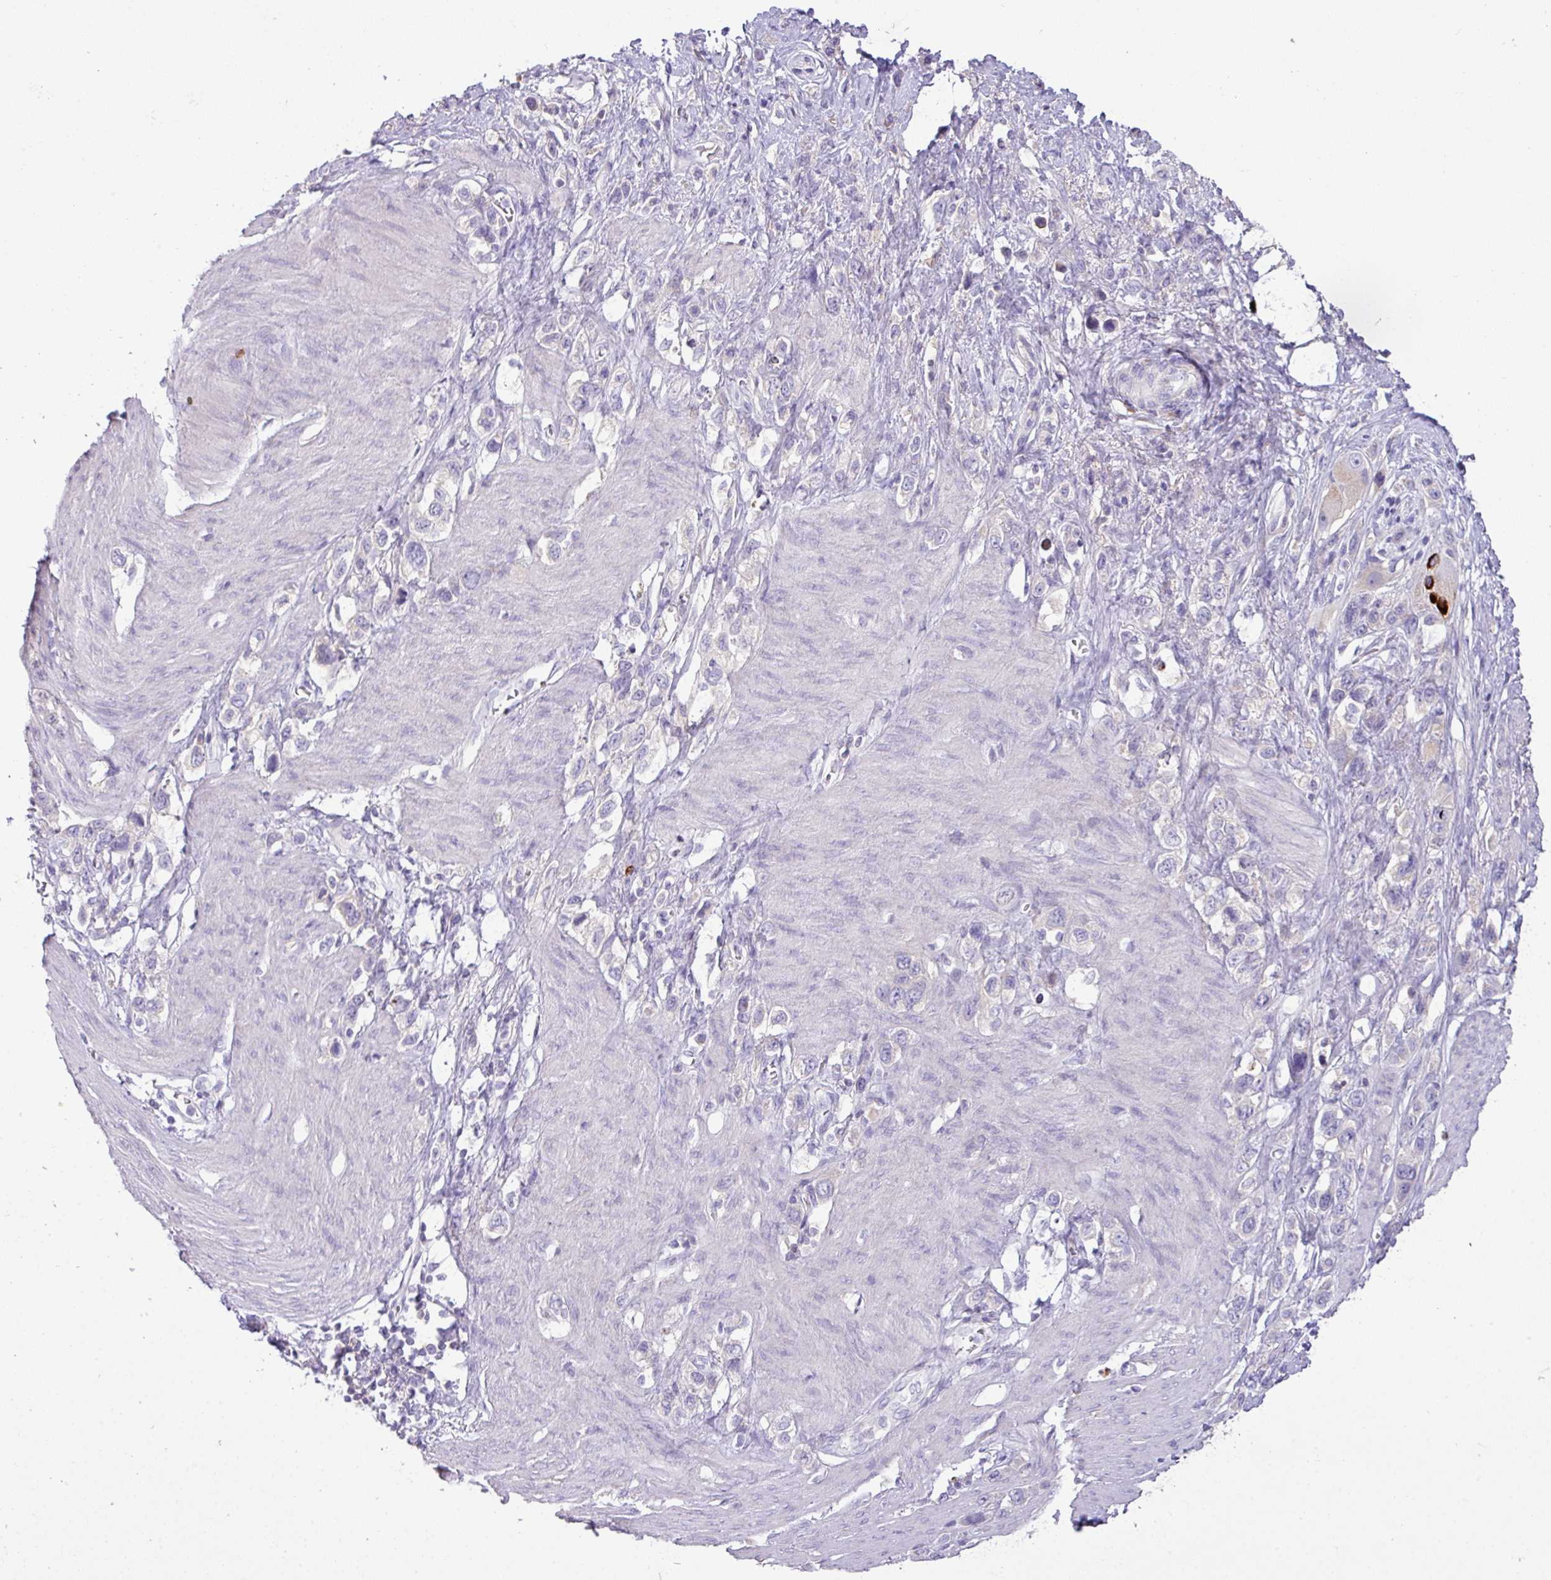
{"staining": {"intensity": "negative", "quantity": "none", "location": "none"}, "tissue": "stomach cancer", "cell_type": "Tumor cells", "image_type": "cancer", "snomed": [{"axis": "morphology", "description": "Adenocarcinoma, NOS"}, {"axis": "topography", "description": "Stomach"}], "caption": "DAB (3,3'-diaminobenzidine) immunohistochemical staining of stomach cancer (adenocarcinoma) displays no significant positivity in tumor cells. The staining is performed using DAB (3,3'-diaminobenzidine) brown chromogen with nuclei counter-stained in using hematoxylin.", "gene": "OR6C6", "patient": {"sex": "female", "age": 65}}